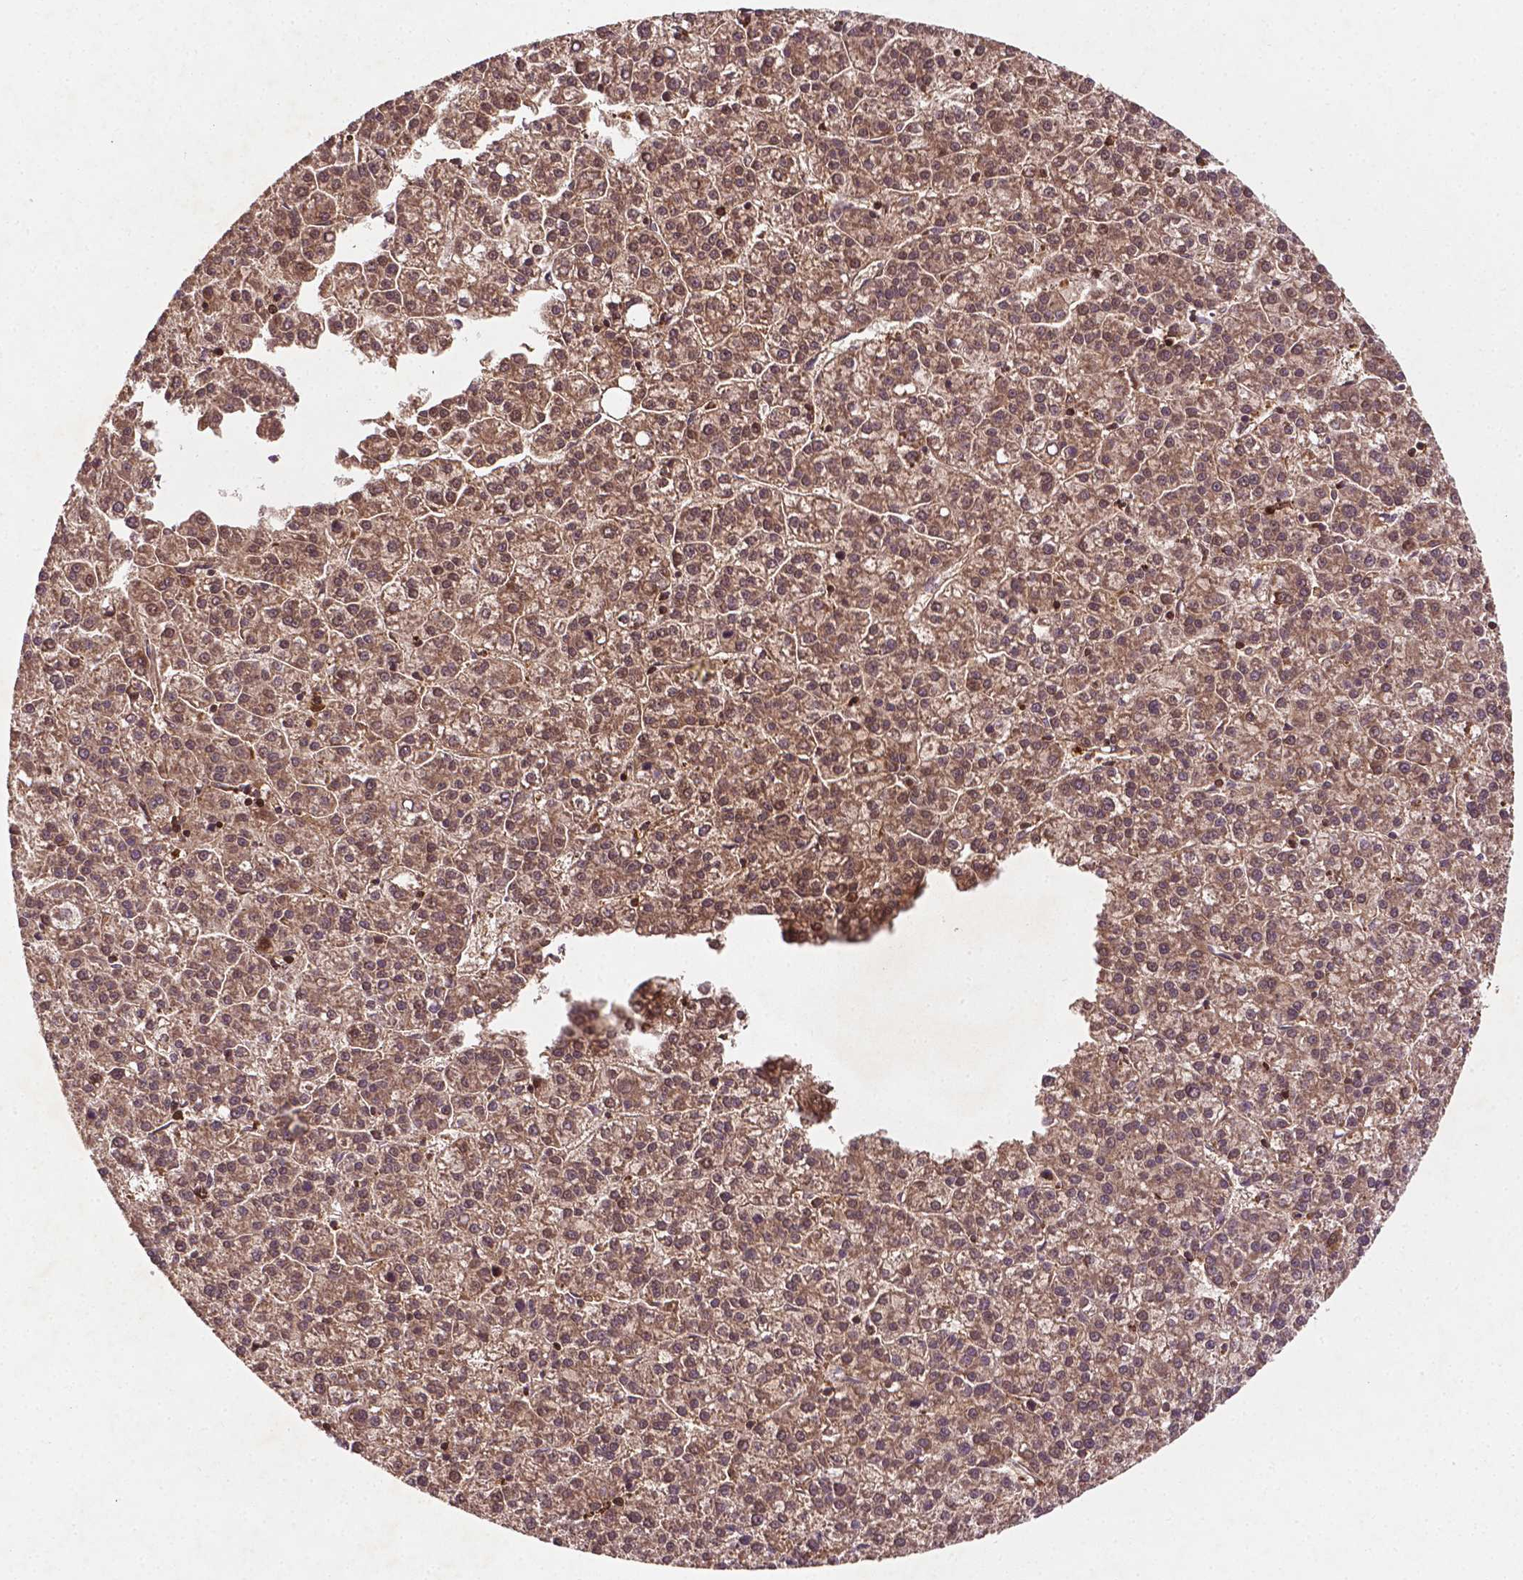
{"staining": {"intensity": "weak", "quantity": ">75%", "location": "cytoplasmic/membranous"}, "tissue": "liver cancer", "cell_type": "Tumor cells", "image_type": "cancer", "snomed": [{"axis": "morphology", "description": "Carcinoma, Hepatocellular, NOS"}, {"axis": "topography", "description": "Liver"}], "caption": "Protein expression by IHC shows weak cytoplasmic/membranous expression in approximately >75% of tumor cells in hepatocellular carcinoma (liver). Nuclei are stained in blue.", "gene": "ZMYND19", "patient": {"sex": "female", "age": 58}}